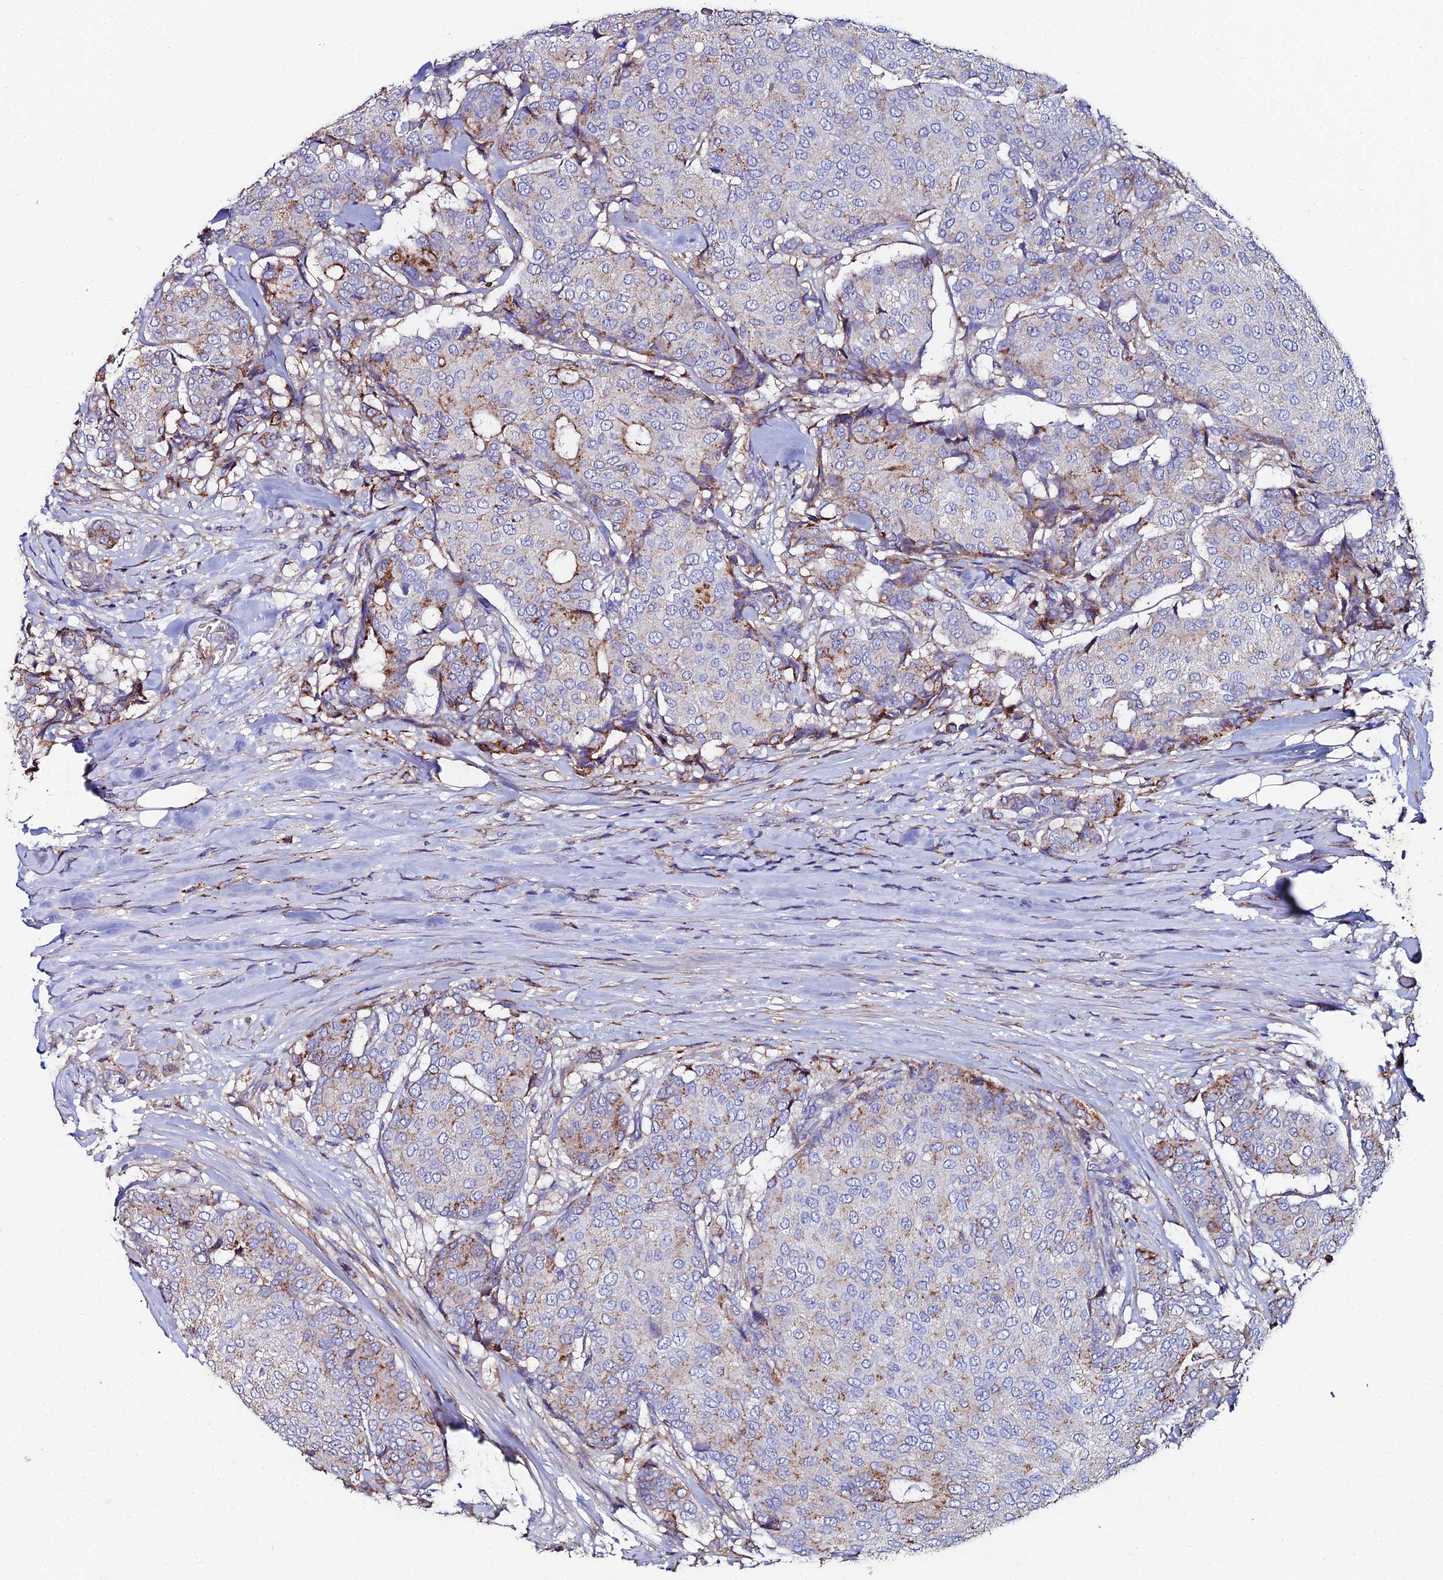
{"staining": {"intensity": "moderate", "quantity": "<25%", "location": "cytoplasmic/membranous"}, "tissue": "breast cancer", "cell_type": "Tumor cells", "image_type": "cancer", "snomed": [{"axis": "morphology", "description": "Duct carcinoma"}, {"axis": "topography", "description": "Breast"}], "caption": "Protein staining of breast cancer tissue exhibits moderate cytoplasmic/membranous staining in approximately <25% of tumor cells.", "gene": "C6", "patient": {"sex": "female", "age": 75}}